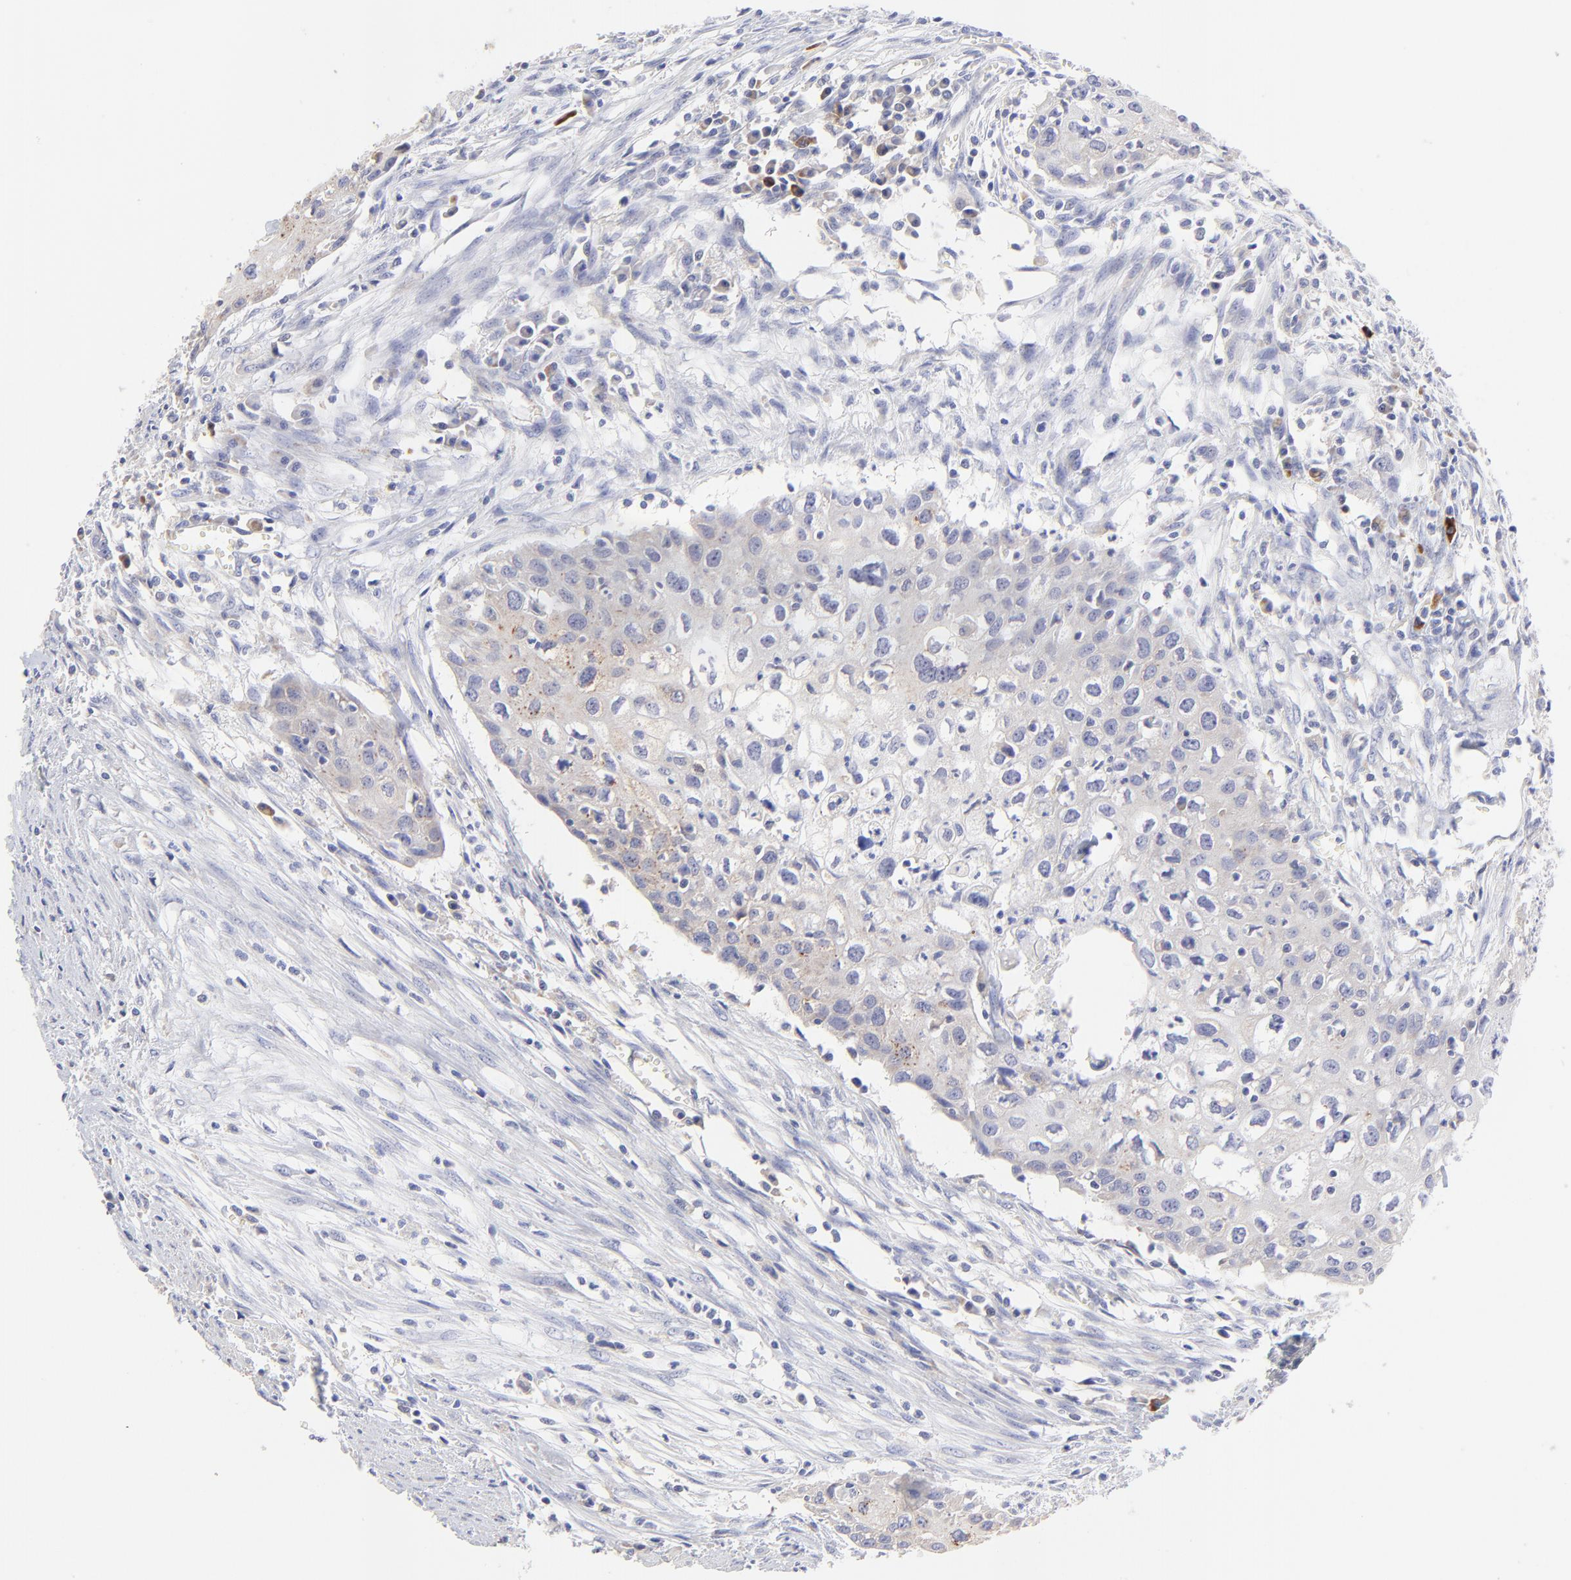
{"staining": {"intensity": "moderate", "quantity": "<25%", "location": "cytoplasmic/membranous"}, "tissue": "urothelial cancer", "cell_type": "Tumor cells", "image_type": "cancer", "snomed": [{"axis": "morphology", "description": "Urothelial carcinoma, High grade"}, {"axis": "topography", "description": "Urinary bladder"}], "caption": "A brown stain labels moderate cytoplasmic/membranous staining of a protein in urothelial carcinoma (high-grade) tumor cells.", "gene": "LHFPL1", "patient": {"sex": "male", "age": 54}}